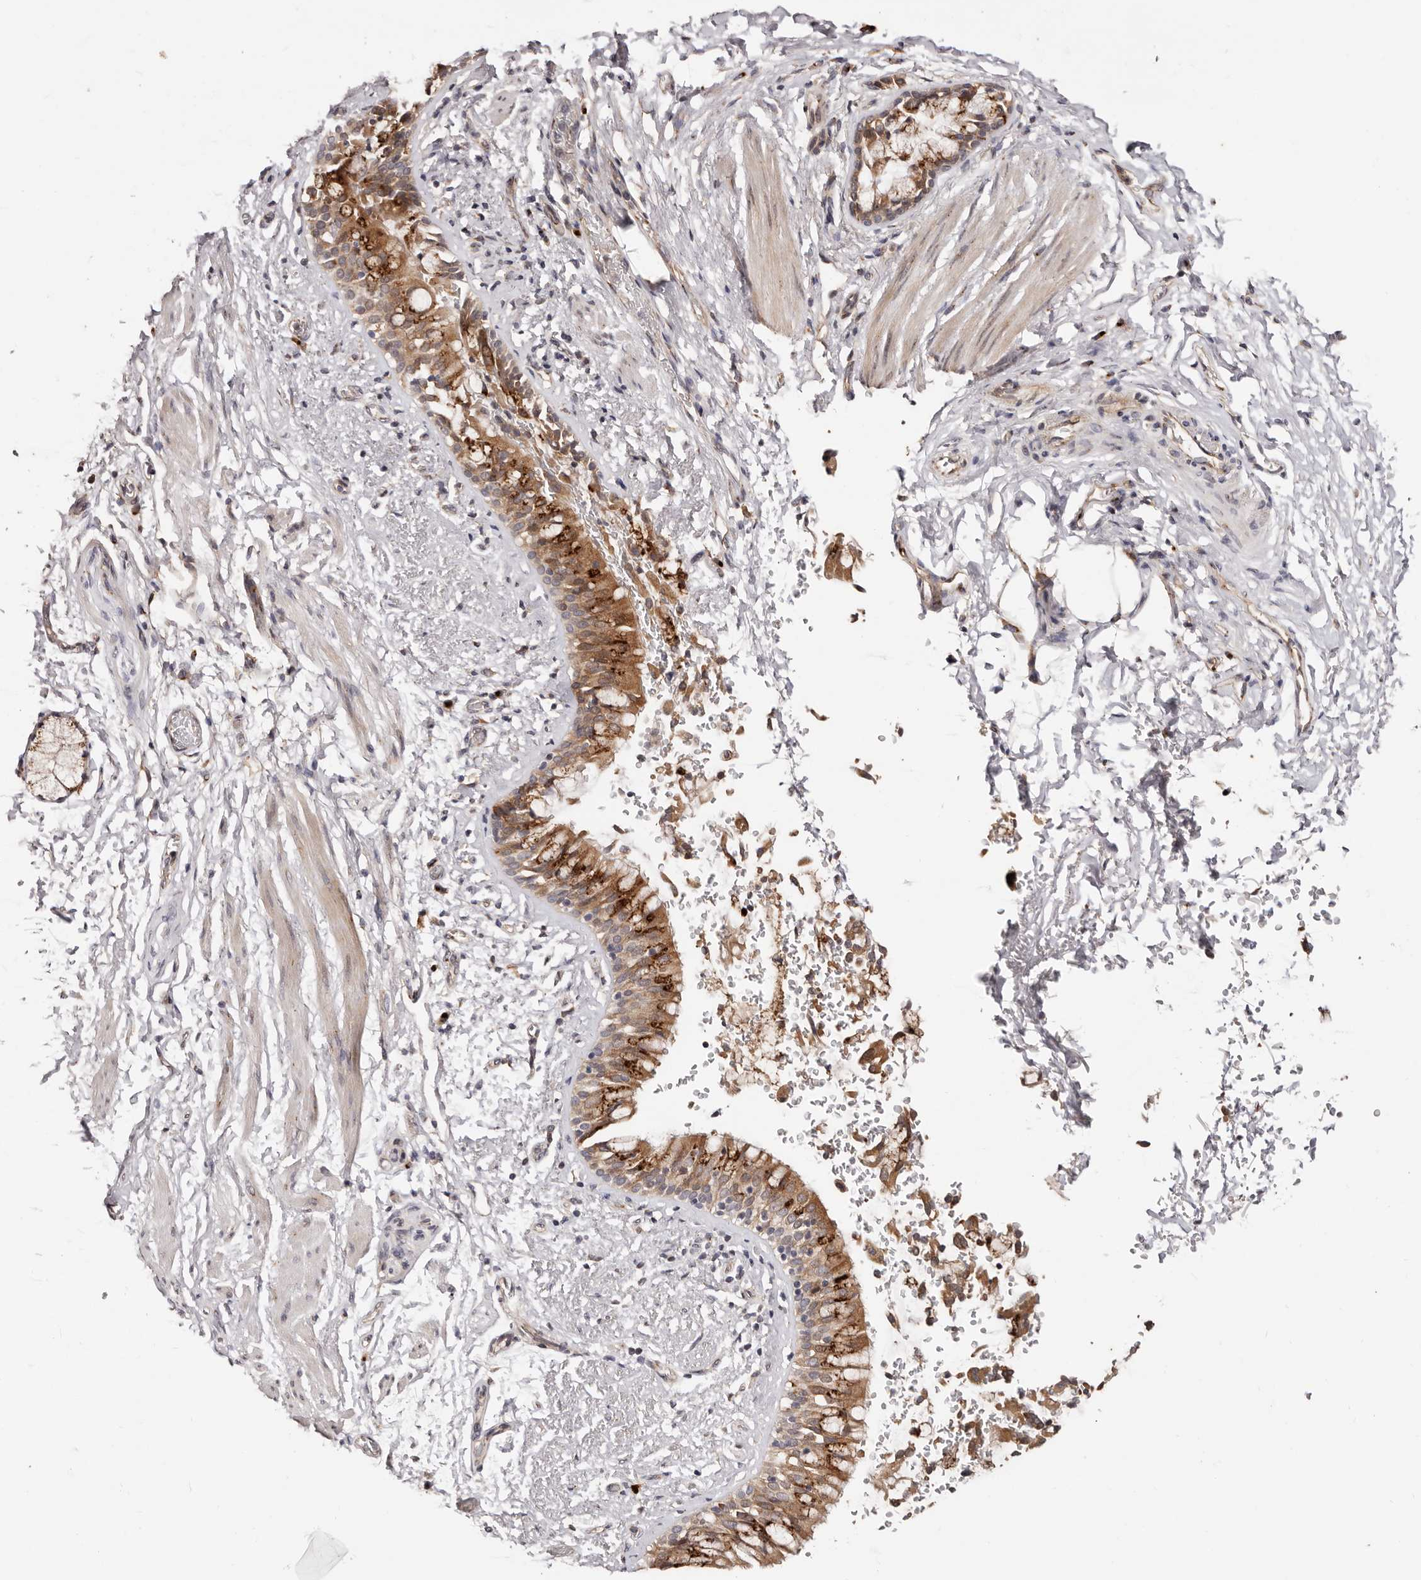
{"staining": {"intensity": "moderate", "quantity": ">75%", "location": "cytoplasmic/membranous"}, "tissue": "bronchus", "cell_type": "Respiratory epithelial cells", "image_type": "normal", "snomed": [{"axis": "morphology", "description": "Normal tissue, NOS"}, {"axis": "morphology", "description": "Inflammation, NOS"}, {"axis": "topography", "description": "Cartilage tissue"}, {"axis": "topography", "description": "Bronchus"}, {"axis": "topography", "description": "Lung"}], "caption": "The histopathology image exhibits a brown stain indicating the presence of a protein in the cytoplasmic/membranous of respiratory epithelial cells in bronchus. (brown staining indicates protein expression, while blue staining denotes nuclei).", "gene": "DACT2", "patient": {"sex": "female", "age": 64}}